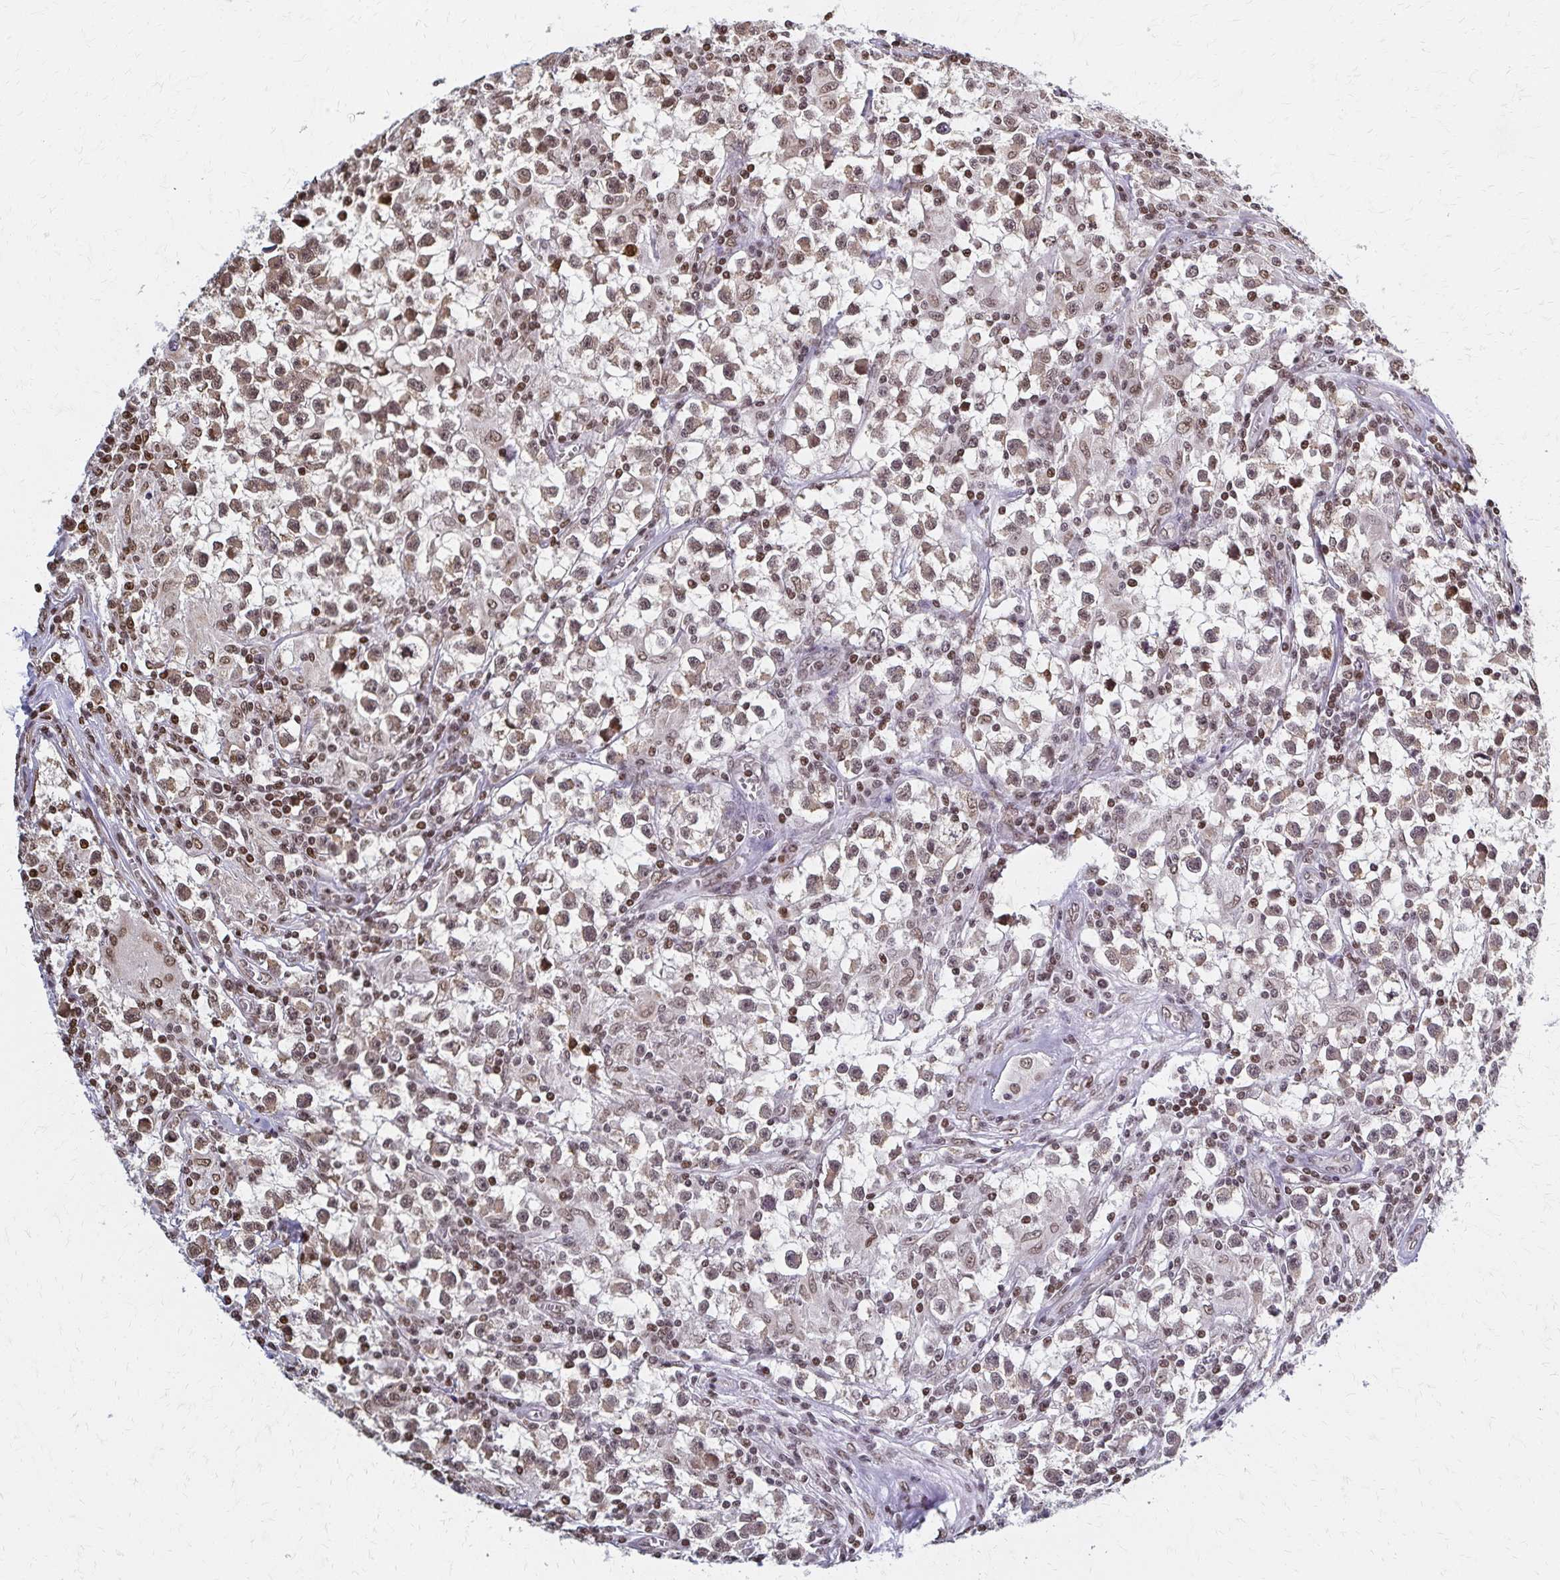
{"staining": {"intensity": "moderate", "quantity": ">75%", "location": "nuclear"}, "tissue": "testis cancer", "cell_type": "Tumor cells", "image_type": "cancer", "snomed": [{"axis": "morphology", "description": "Seminoma, NOS"}, {"axis": "topography", "description": "Testis"}], "caption": "Immunohistochemistry staining of seminoma (testis), which shows medium levels of moderate nuclear expression in about >75% of tumor cells indicating moderate nuclear protein positivity. The staining was performed using DAB (3,3'-diaminobenzidine) (brown) for protein detection and nuclei were counterstained in hematoxylin (blue).", "gene": "HOXA9", "patient": {"sex": "male", "age": 31}}